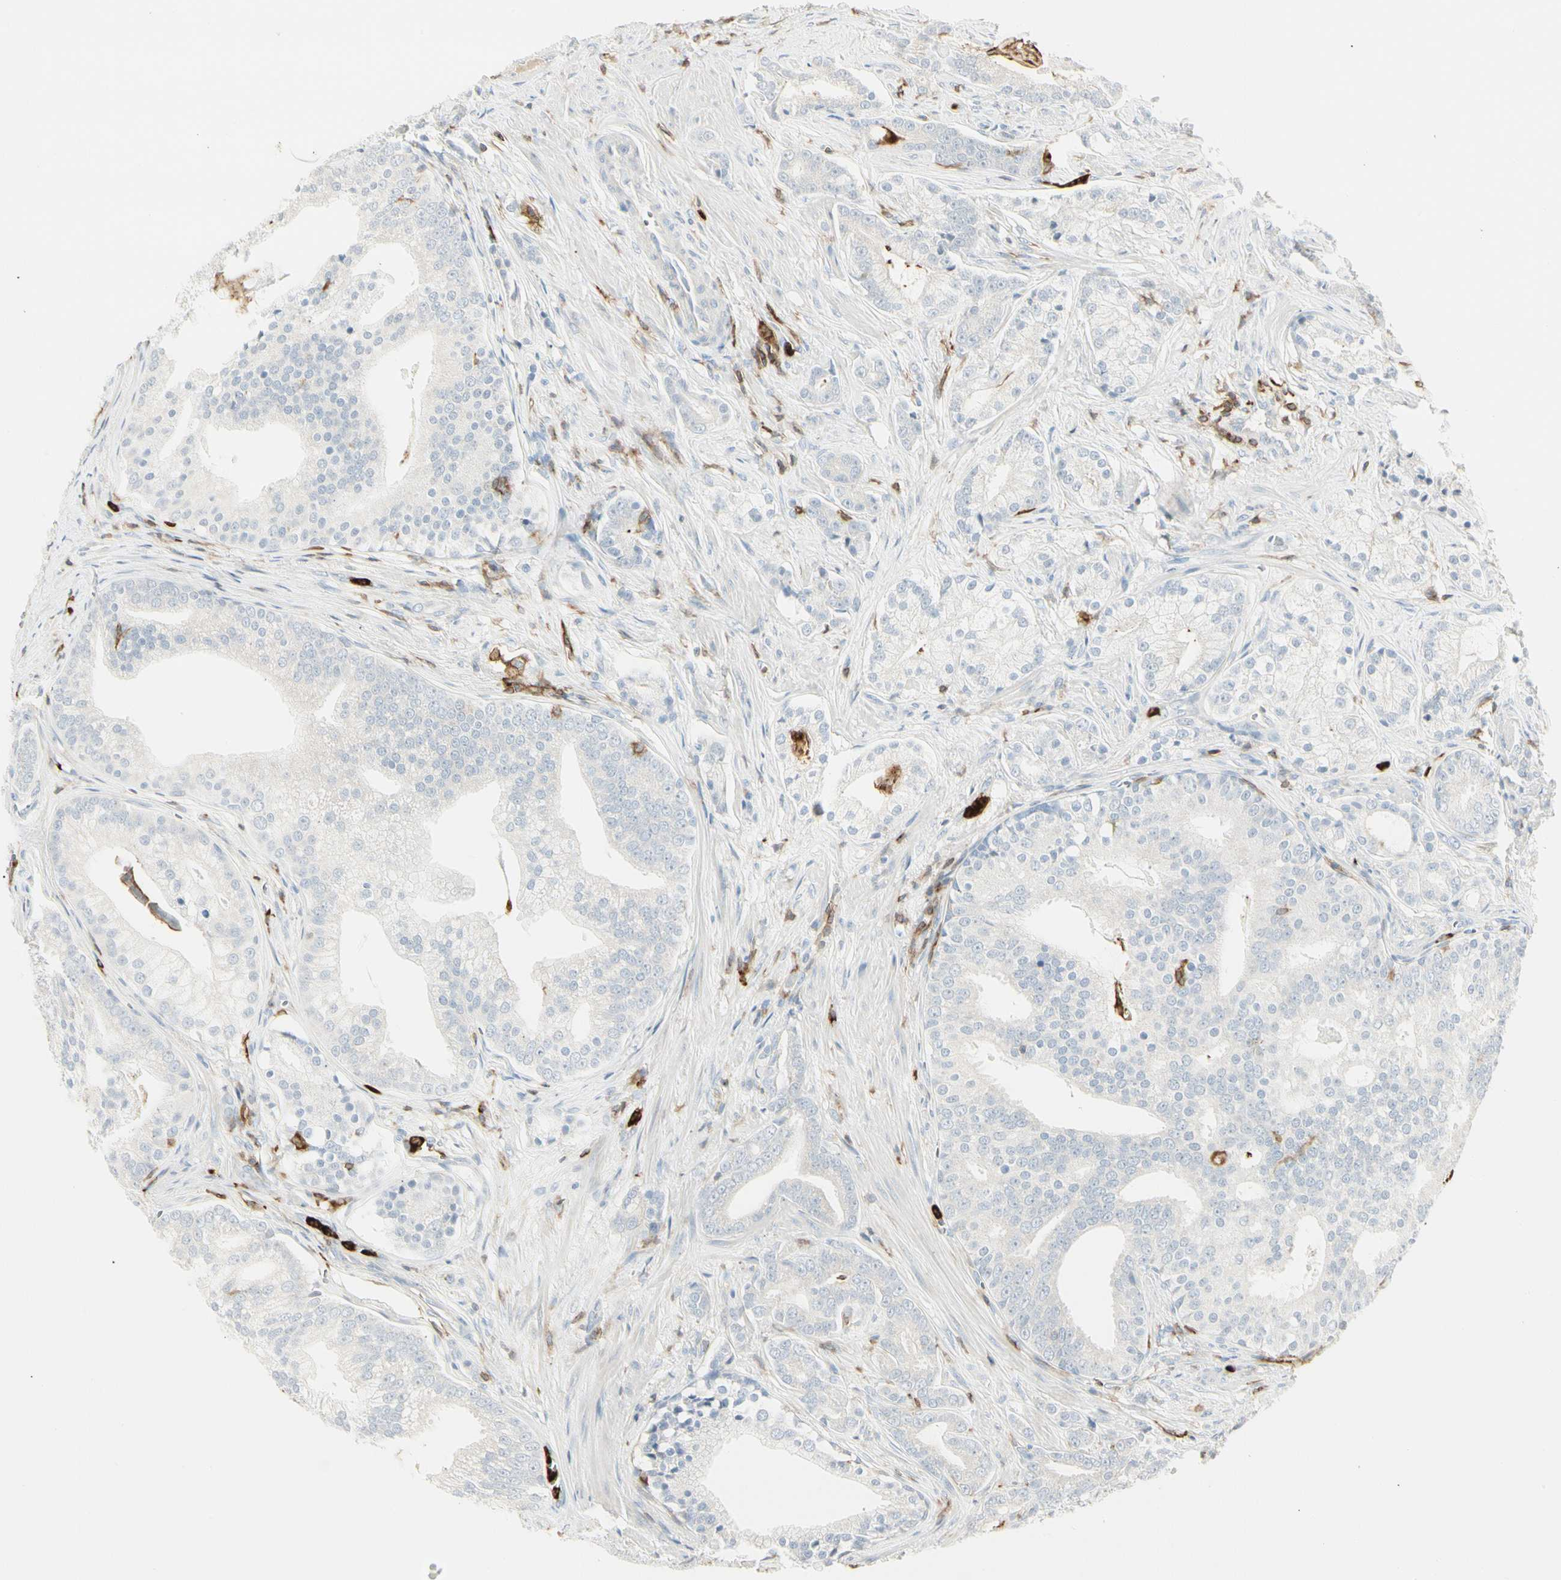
{"staining": {"intensity": "negative", "quantity": "none", "location": "none"}, "tissue": "prostate cancer", "cell_type": "Tumor cells", "image_type": "cancer", "snomed": [{"axis": "morphology", "description": "Adenocarcinoma, Low grade"}, {"axis": "topography", "description": "Prostate"}], "caption": "DAB immunohistochemical staining of human prostate adenocarcinoma (low-grade) shows no significant staining in tumor cells.", "gene": "ITGB2", "patient": {"sex": "male", "age": 58}}